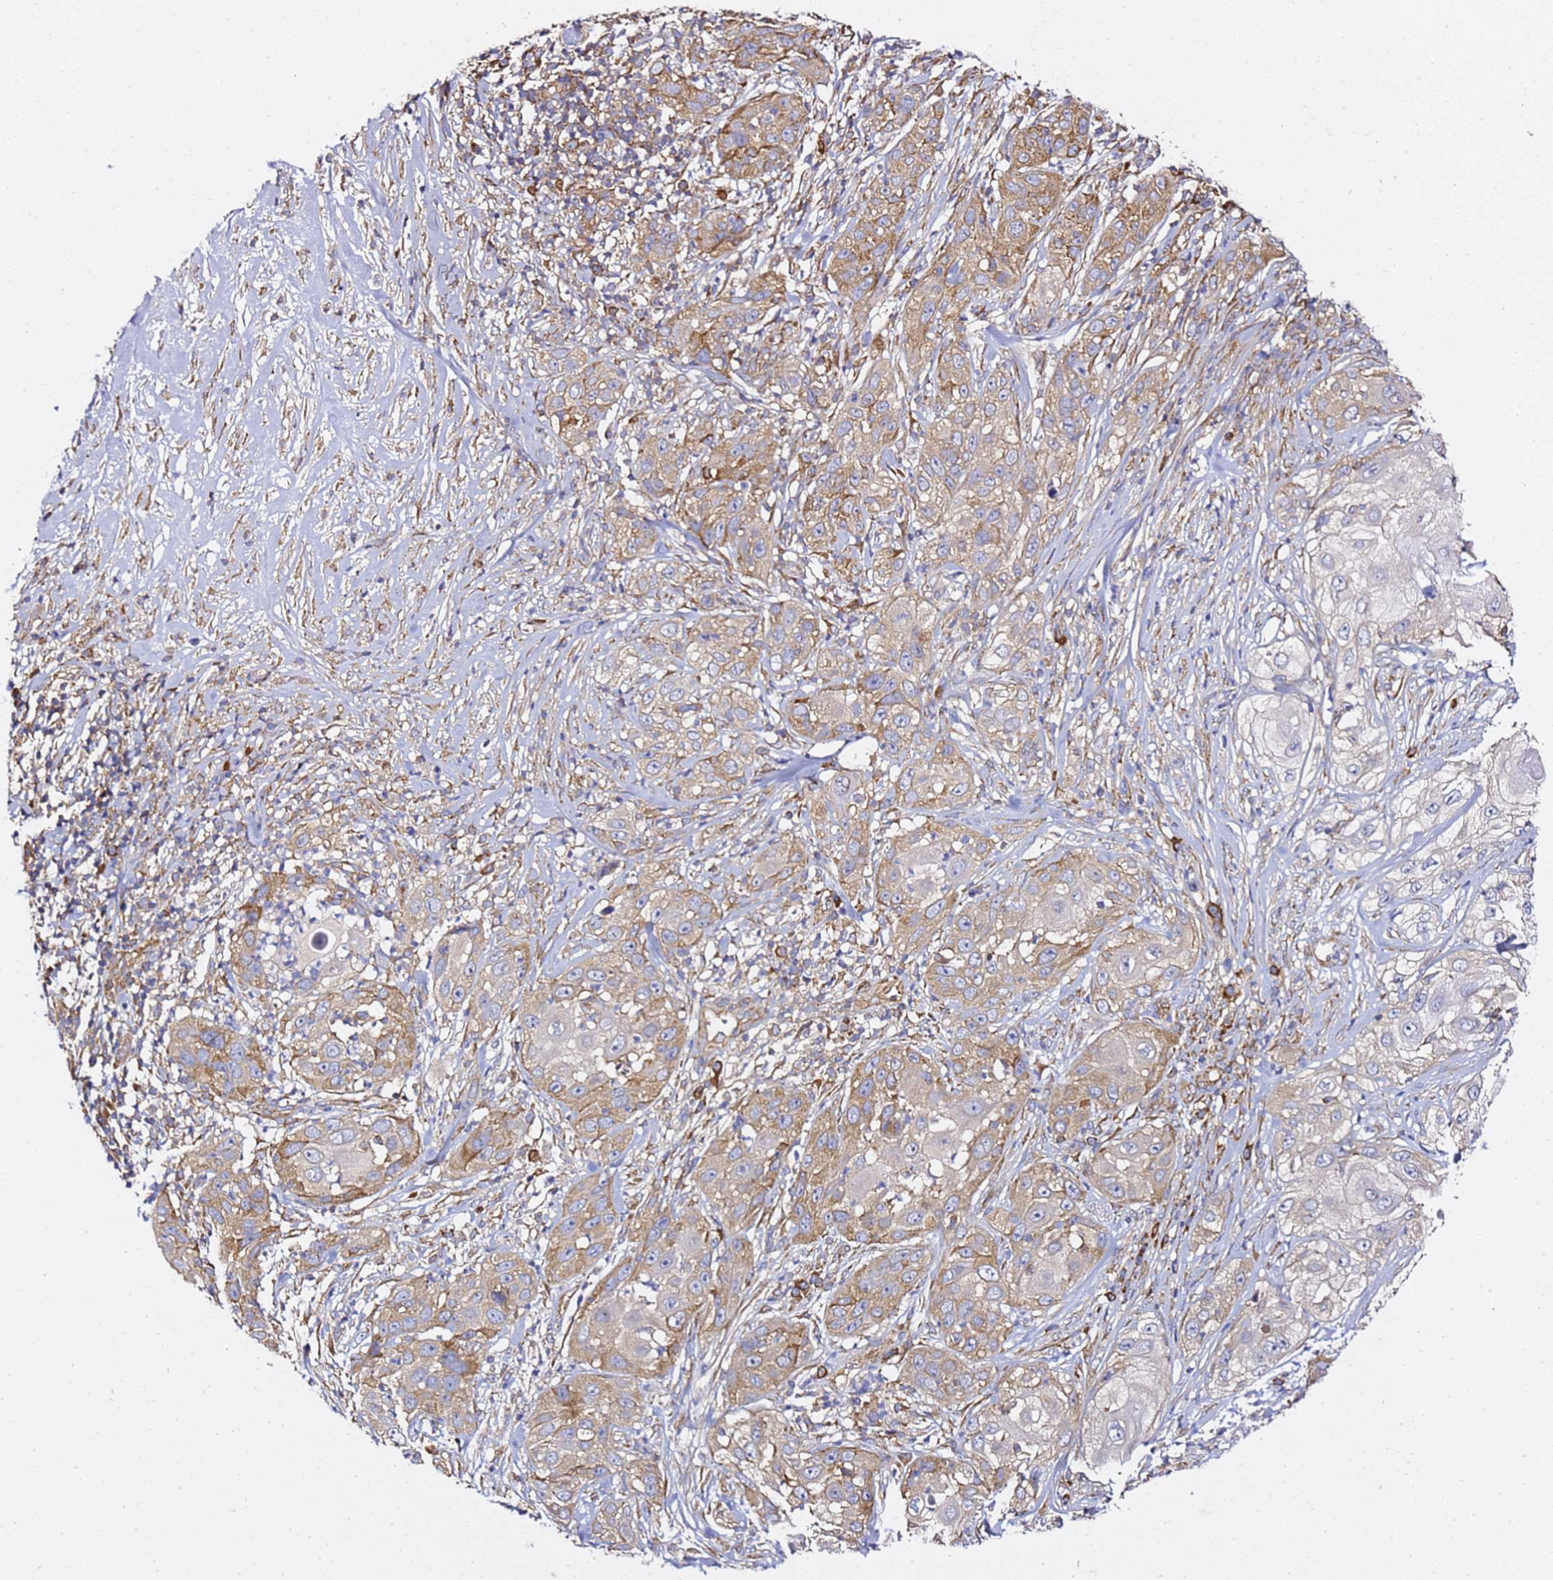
{"staining": {"intensity": "moderate", "quantity": ">75%", "location": "cytoplasmic/membranous"}, "tissue": "skin cancer", "cell_type": "Tumor cells", "image_type": "cancer", "snomed": [{"axis": "morphology", "description": "Squamous cell carcinoma, NOS"}, {"axis": "topography", "description": "Skin"}], "caption": "Immunohistochemical staining of skin squamous cell carcinoma exhibits medium levels of moderate cytoplasmic/membranous staining in approximately >75% of tumor cells.", "gene": "TPST1", "patient": {"sex": "female", "age": 44}}